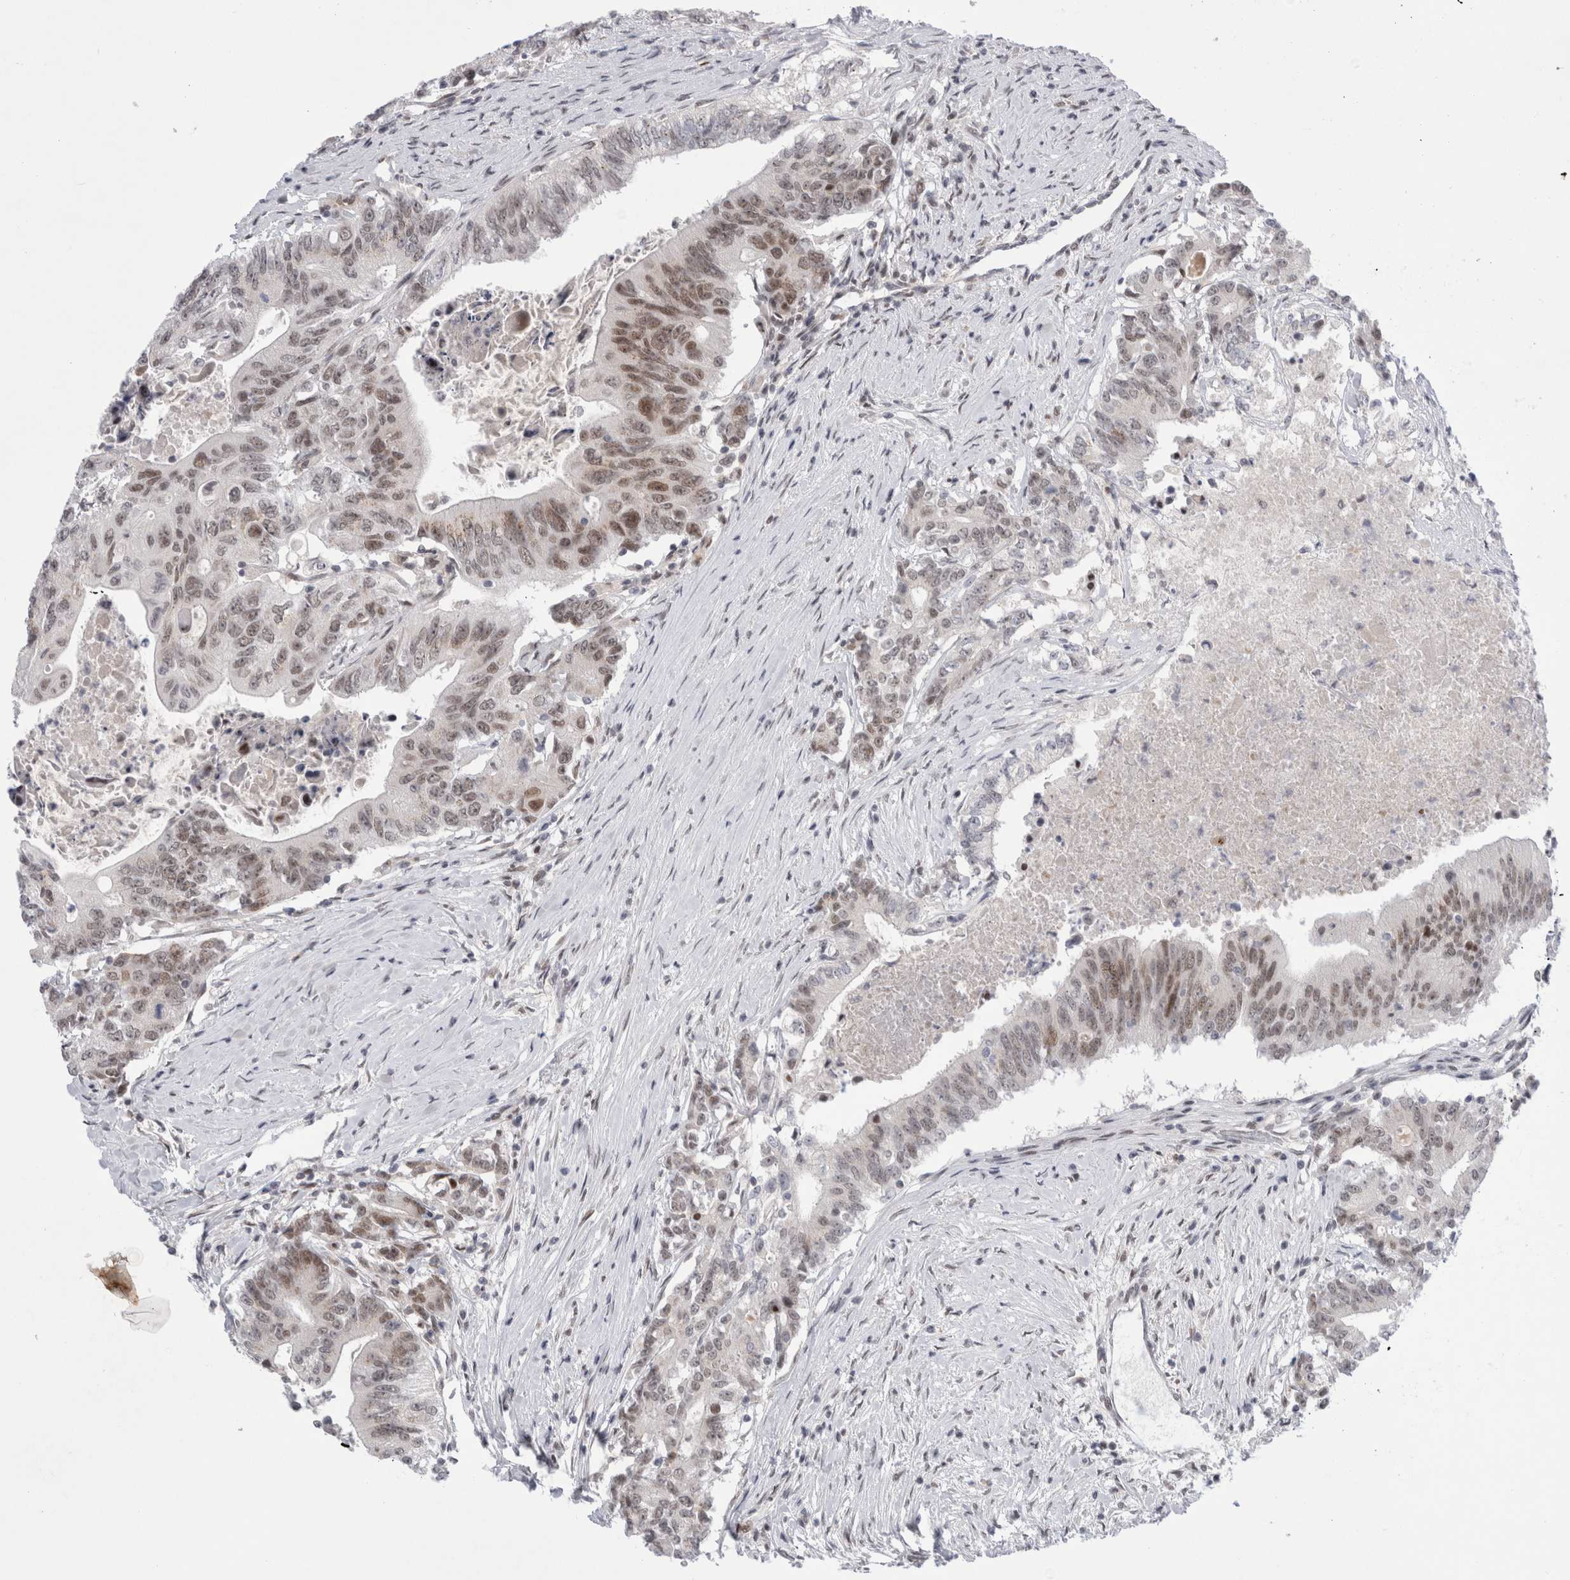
{"staining": {"intensity": "moderate", "quantity": ">75%", "location": "nuclear"}, "tissue": "colorectal cancer", "cell_type": "Tumor cells", "image_type": "cancer", "snomed": [{"axis": "morphology", "description": "Adenocarcinoma, NOS"}, {"axis": "topography", "description": "Colon"}], "caption": "A histopathology image showing moderate nuclear expression in approximately >75% of tumor cells in colorectal adenocarcinoma, as visualized by brown immunohistochemical staining.", "gene": "CERS5", "patient": {"sex": "female", "age": 77}}